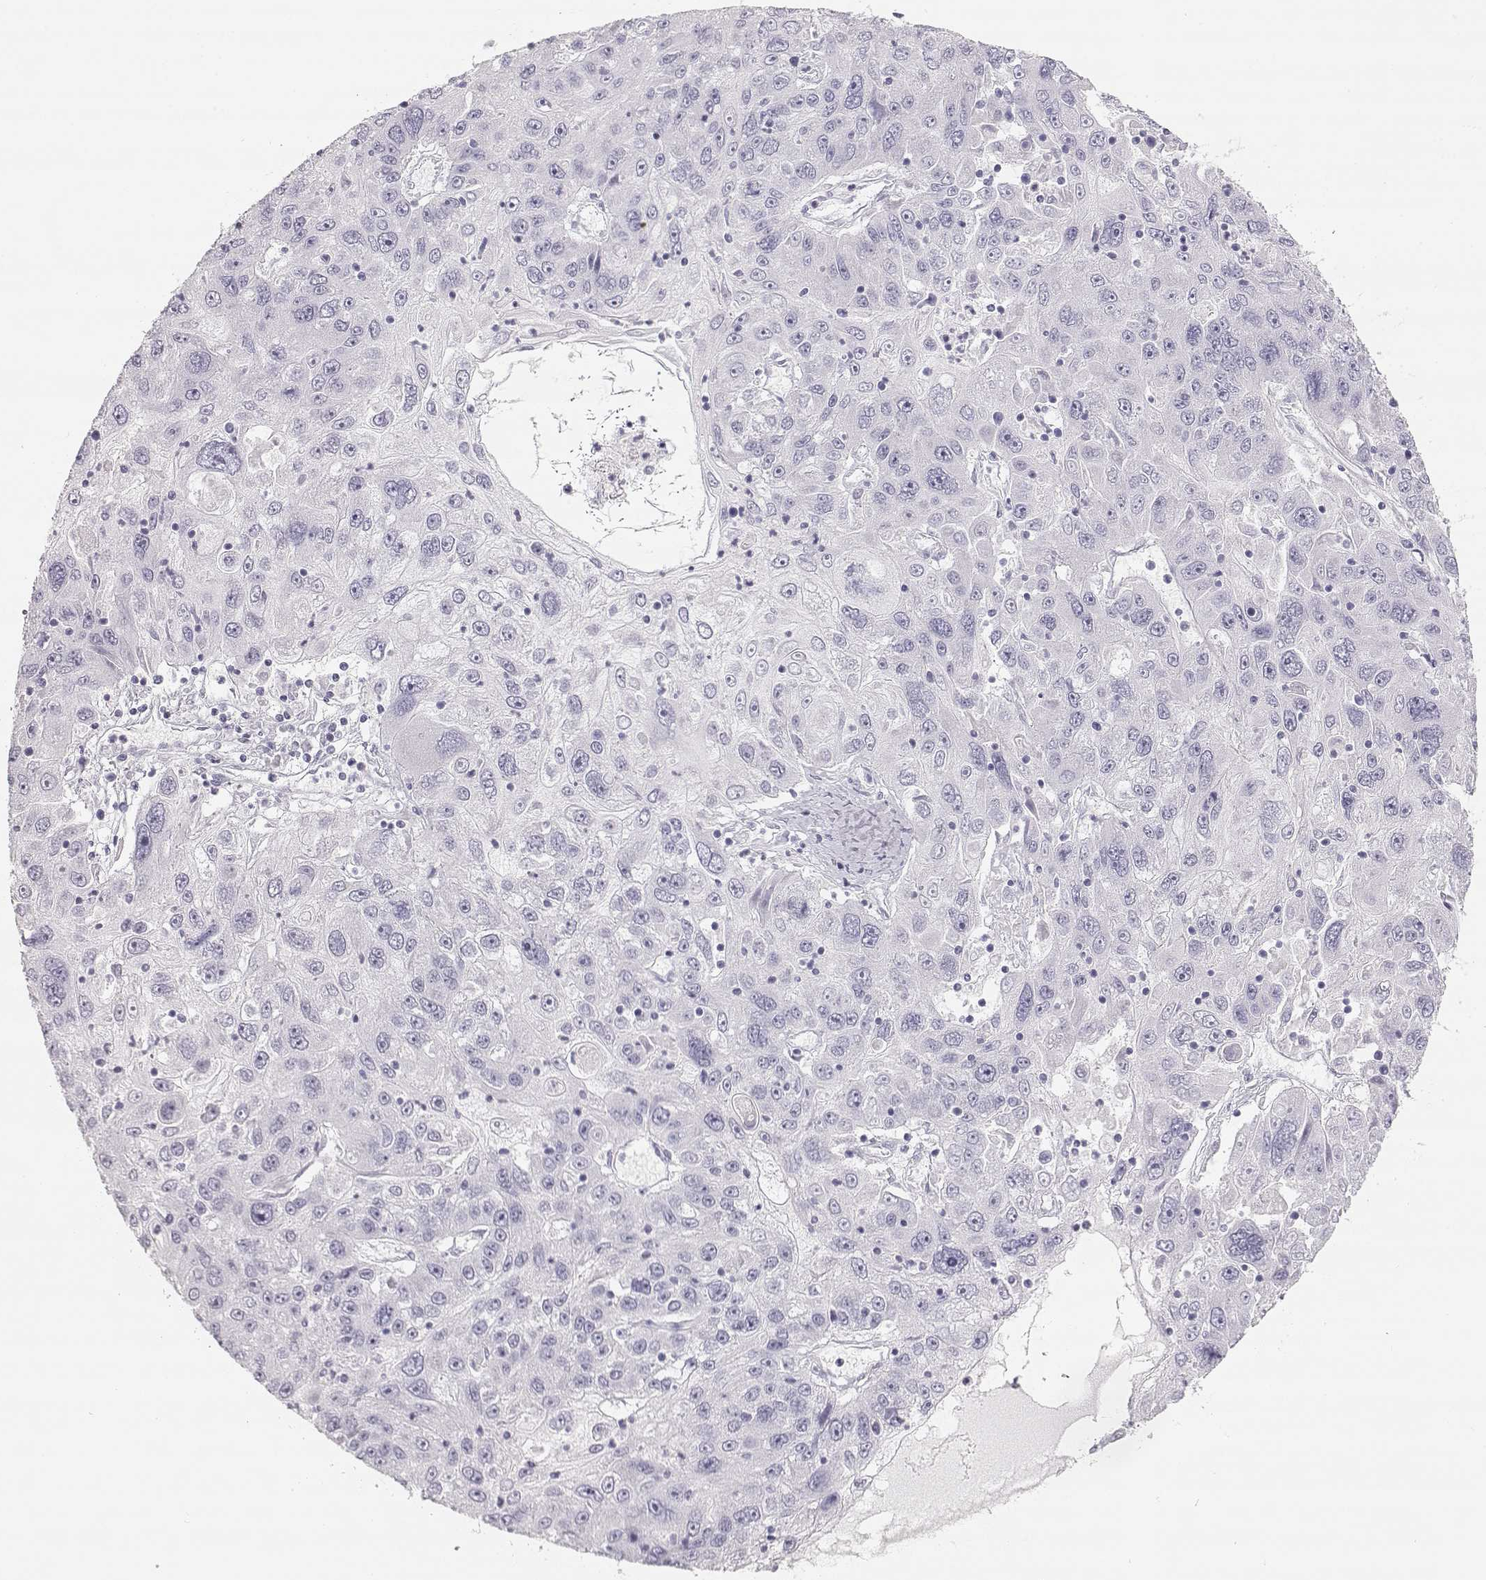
{"staining": {"intensity": "negative", "quantity": "none", "location": "none"}, "tissue": "stomach cancer", "cell_type": "Tumor cells", "image_type": "cancer", "snomed": [{"axis": "morphology", "description": "Adenocarcinoma, NOS"}, {"axis": "topography", "description": "Stomach"}], "caption": "This histopathology image is of adenocarcinoma (stomach) stained with IHC to label a protein in brown with the nuclei are counter-stained blue. There is no staining in tumor cells.", "gene": "LEPR", "patient": {"sex": "male", "age": 56}}